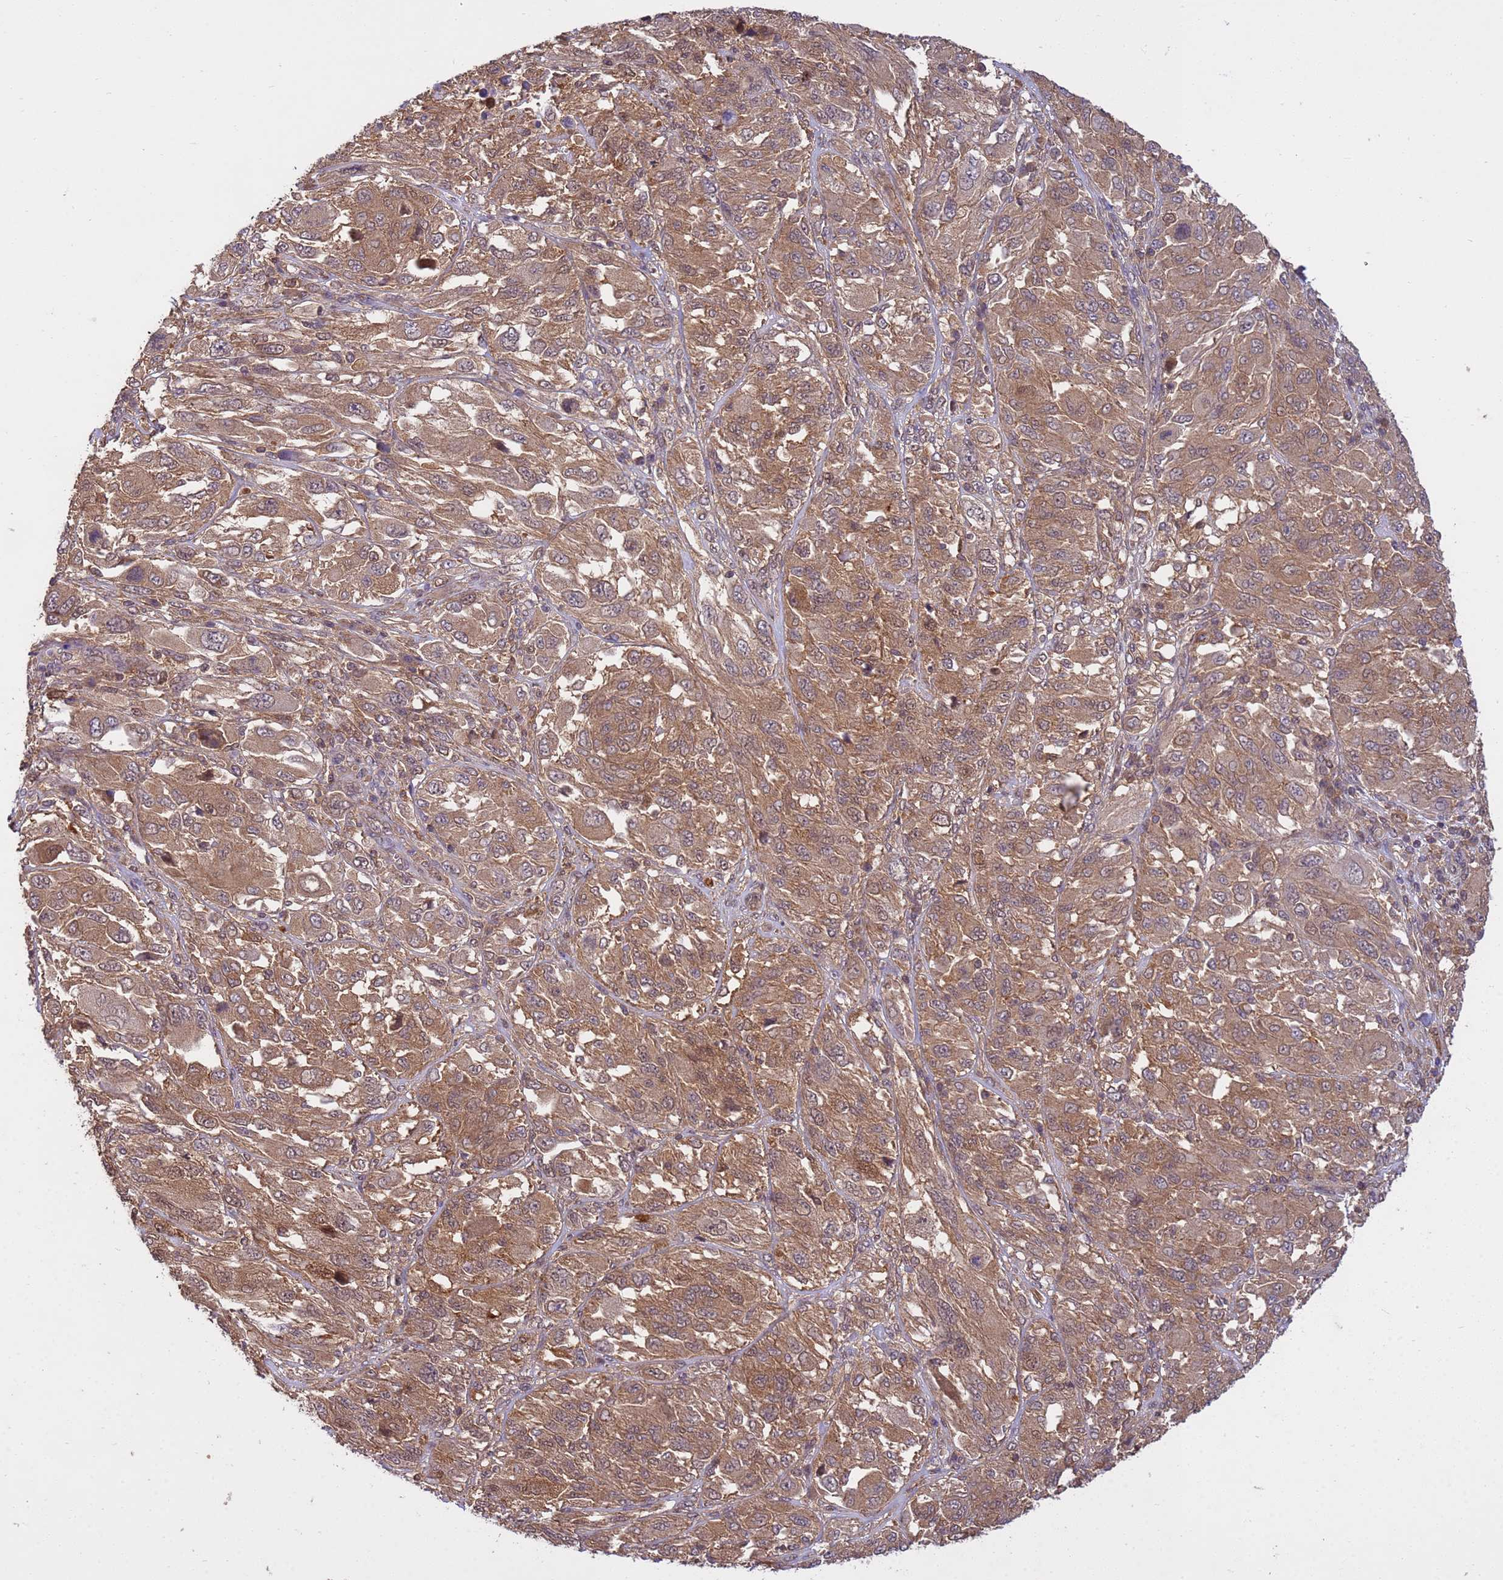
{"staining": {"intensity": "moderate", "quantity": ">75%", "location": "cytoplasmic/membranous"}, "tissue": "melanoma", "cell_type": "Tumor cells", "image_type": "cancer", "snomed": [{"axis": "morphology", "description": "Malignant melanoma, NOS"}, {"axis": "topography", "description": "Skin"}], "caption": "A photomicrograph of melanoma stained for a protein demonstrates moderate cytoplasmic/membranous brown staining in tumor cells.", "gene": "NPEPPS", "patient": {"sex": "female", "age": 91}}